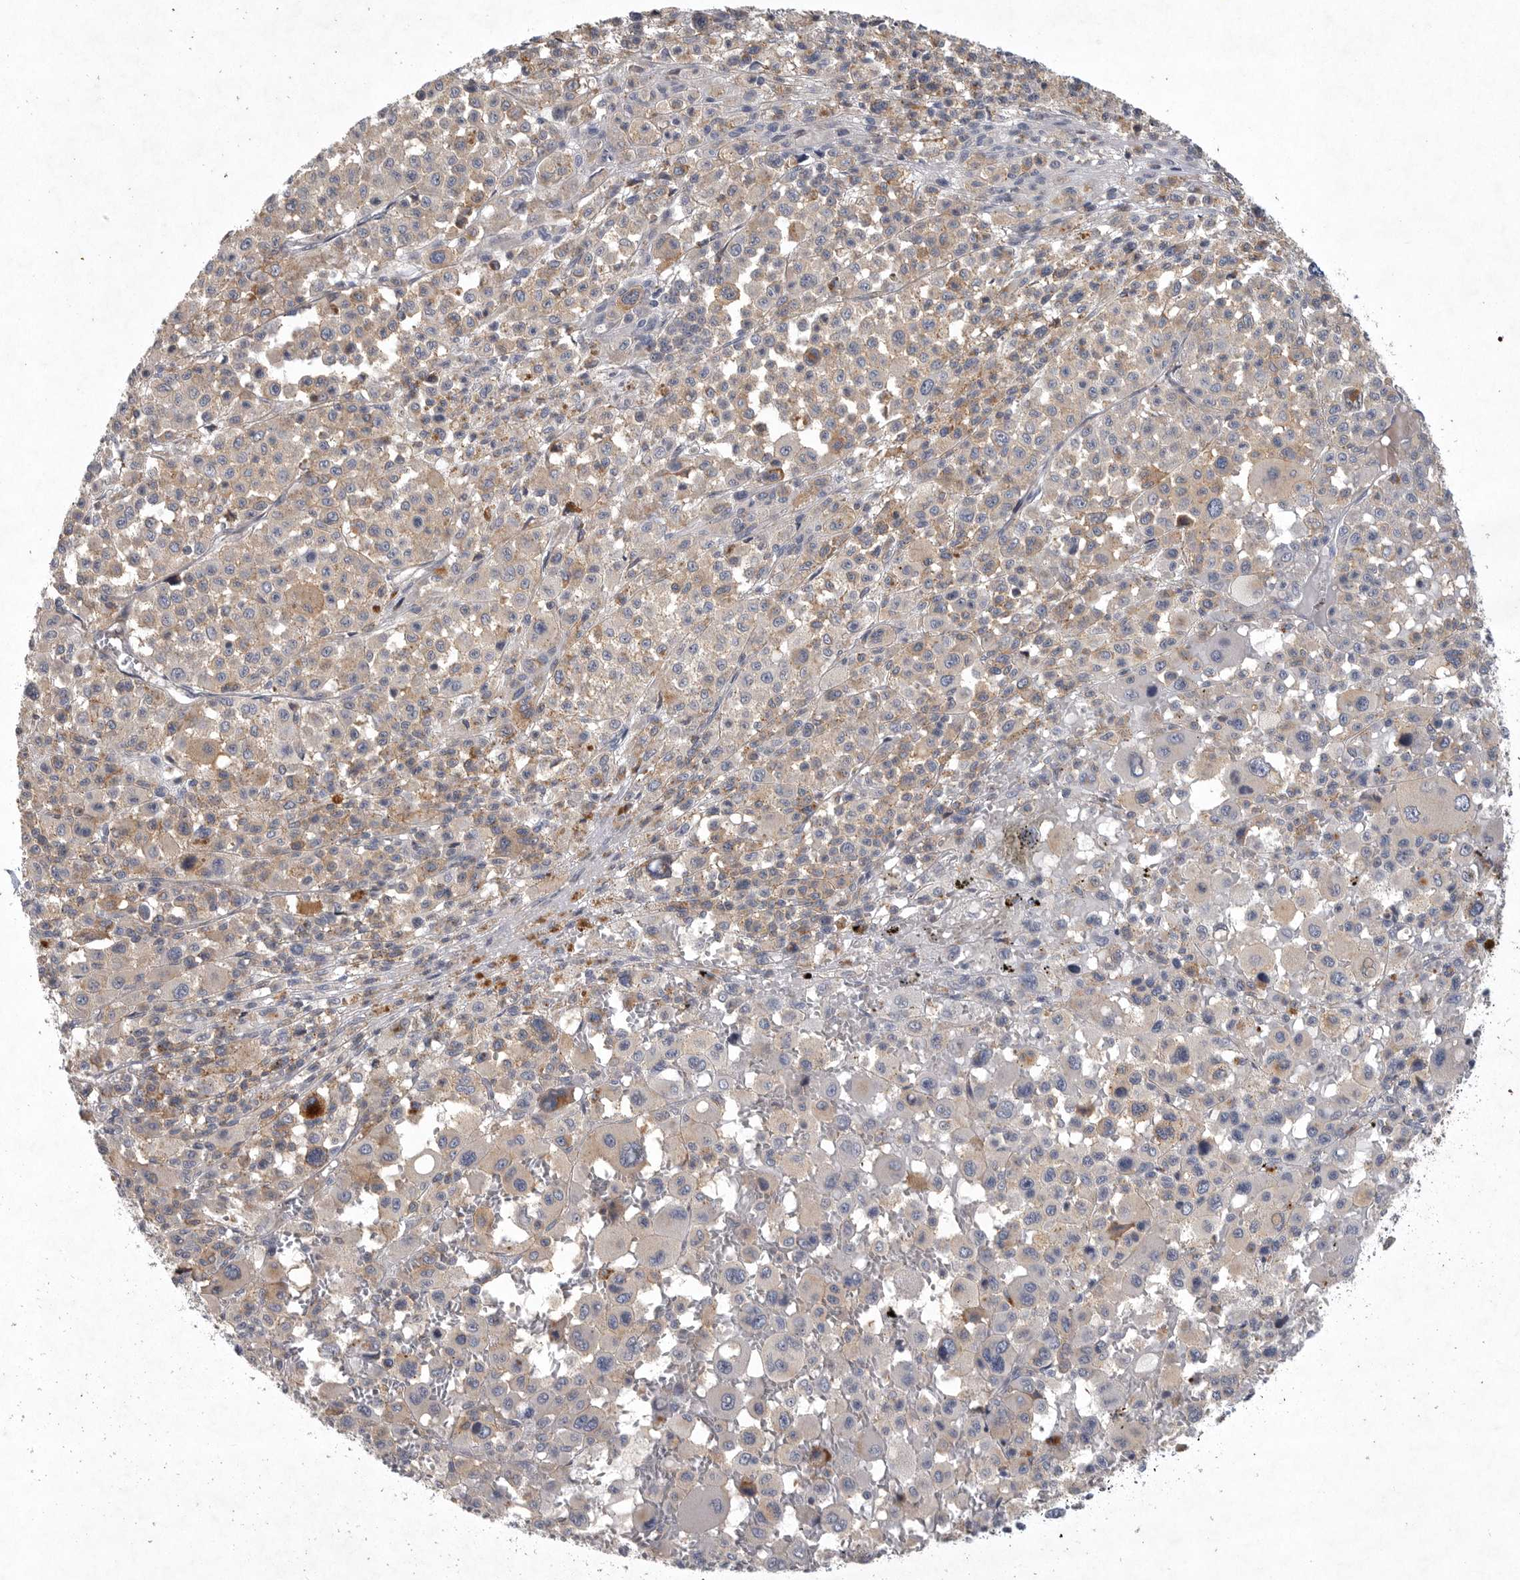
{"staining": {"intensity": "moderate", "quantity": ">75%", "location": "cytoplasmic/membranous"}, "tissue": "melanoma", "cell_type": "Tumor cells", "image_type": "cancer", "snomed": [{"axis": "morphology", "description": "Malignant melanoma, Metastatic site"}, {"axis": "topography", "description": "Skin"}], "caption": "Human malignant melanoma (metastatic site) stained with a brown dye exhibits moderate cytoplasmic/membranous positive staining in about >75% of tumor cells.", "gene": "LAMTOR3", "patient": {"sex": "female", "age": 74}}